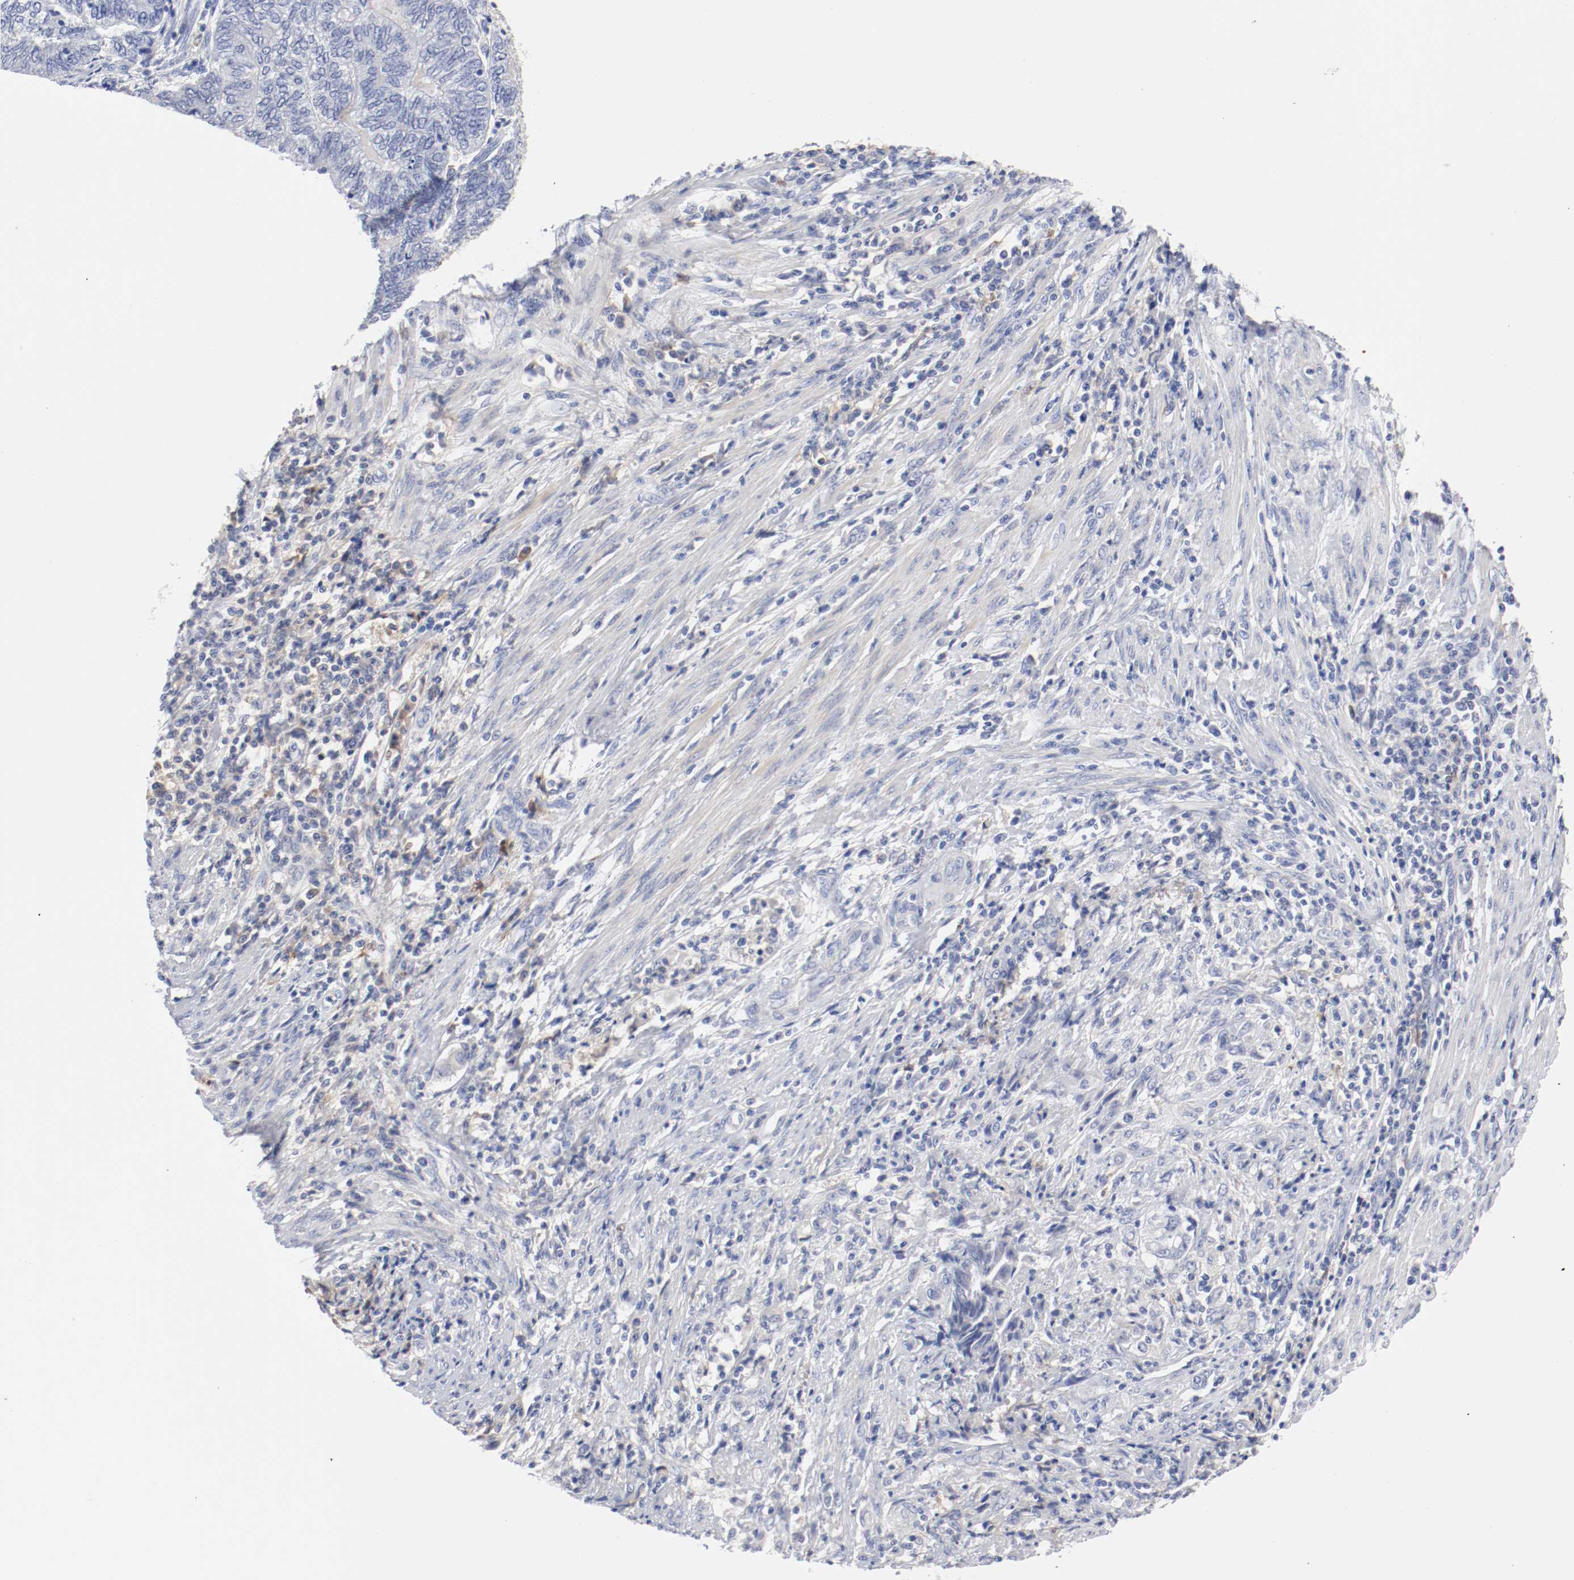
{"staining": {"intensity": "negative", "quantity": "none", "location": "none"}, "tissue": "endometrial cancer", "cell_type": "Tumor cells", "image_type": "cancer", "snomed": [{"axis": "morphology", "description": "Adenocarcinoma, NOS"}, {"axis": "topography", "description": "Uterus"}, {"axis": "topography", "description": "Endometrium"}], "caption": "An image of human endometrial cancer is negative for staining in tumor cells.", "gene": "FGFBP1", "patient": {"sex": "female", "age": 70}}